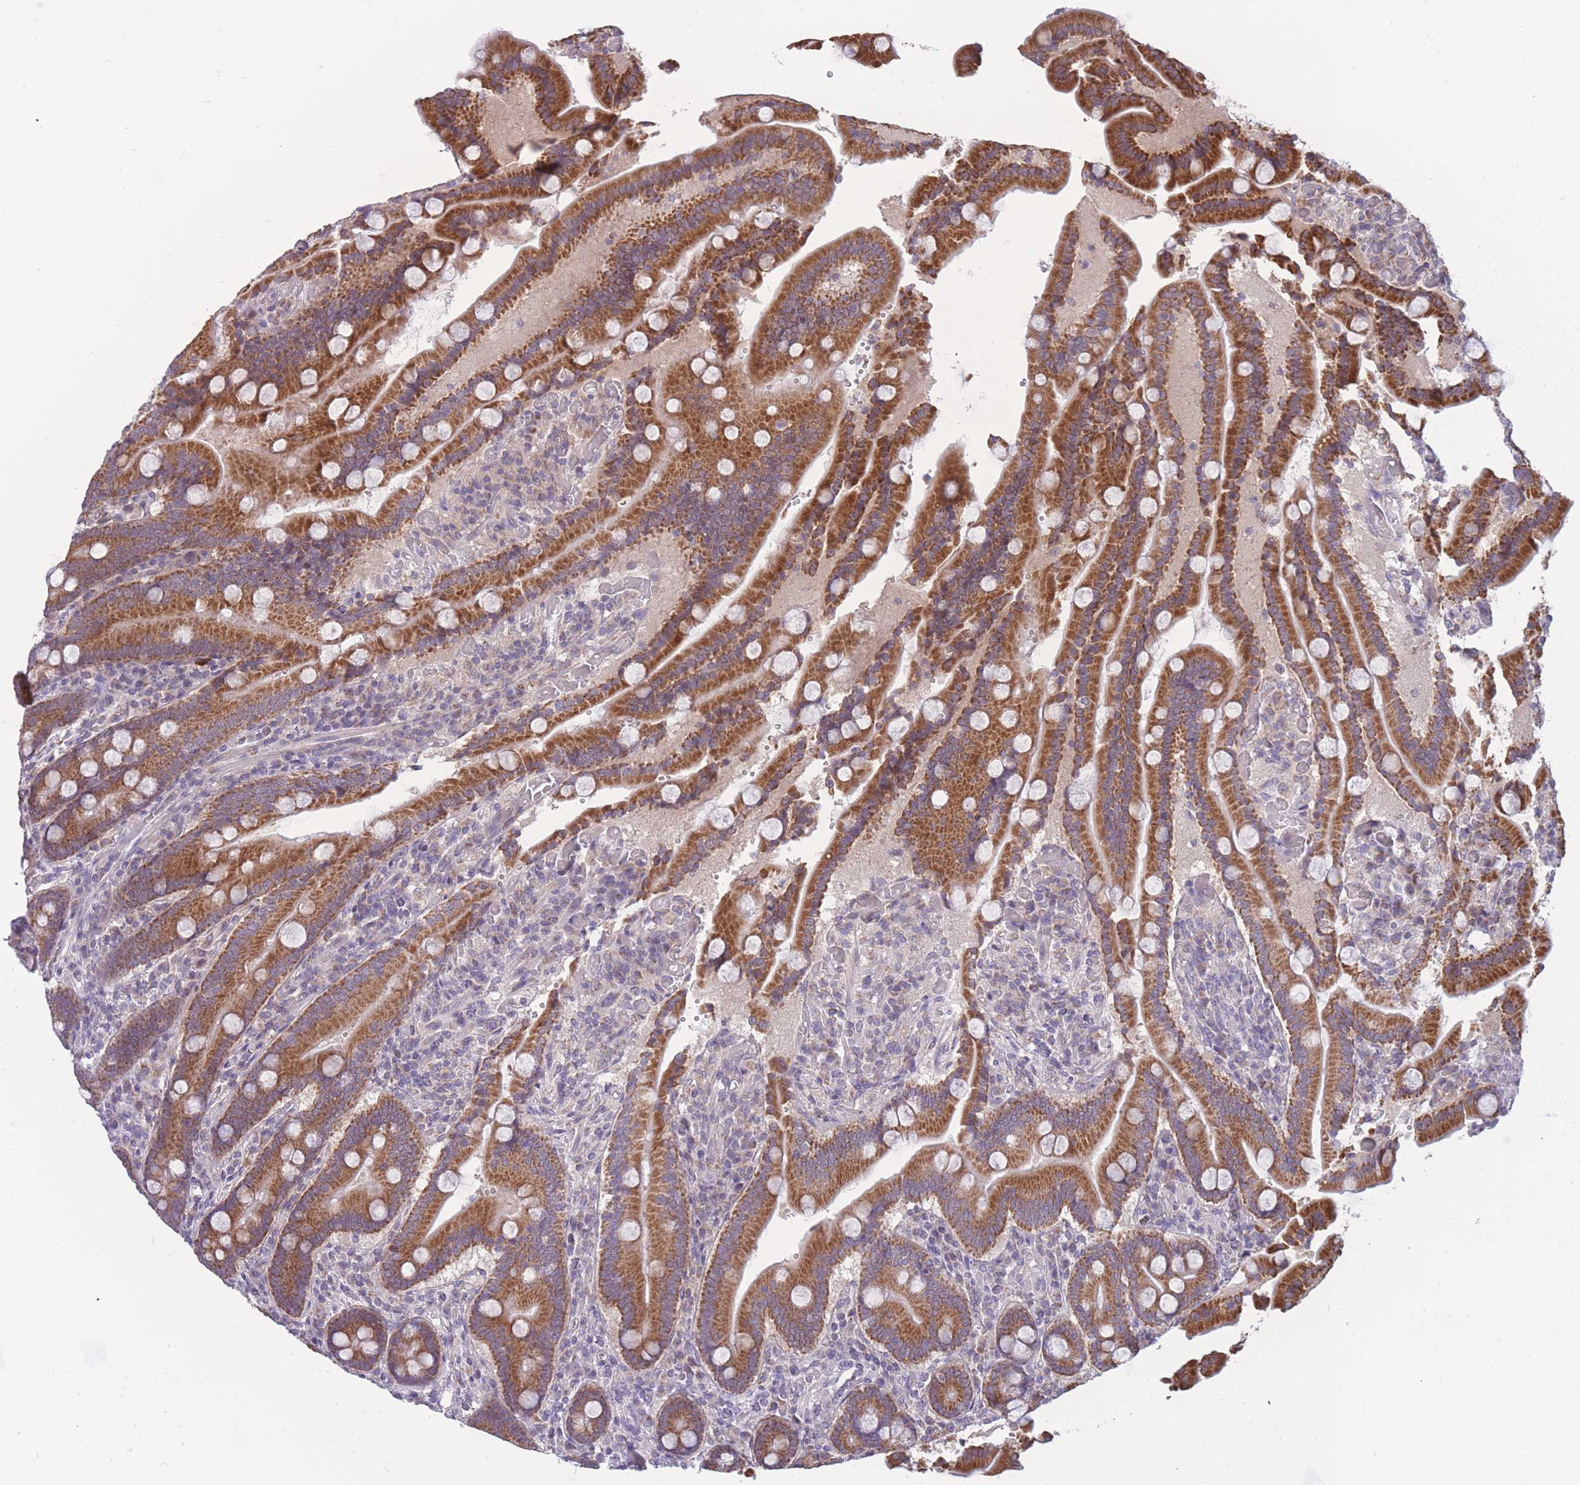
{"staining": {"intensity": "strong", "quantity": ">75%", "location": "cytoplasmic/membranous"}, "tissue": "duodenum", "cell_type": "Glandular cells", "image_type": "normal", "snomed": [{"axis": "morphology", "description": "Normal tissue, NOS"}, {"axis": "topography", "description": "Duodenum"}], "caption": "Normal duodenum displays strong cytoplasmic/membranous staining in about >75% of glandular cells, visualized by immunohistochemistry.", "gene": "MRPS18C", "patient": {"sex": "female", "age": 62}}